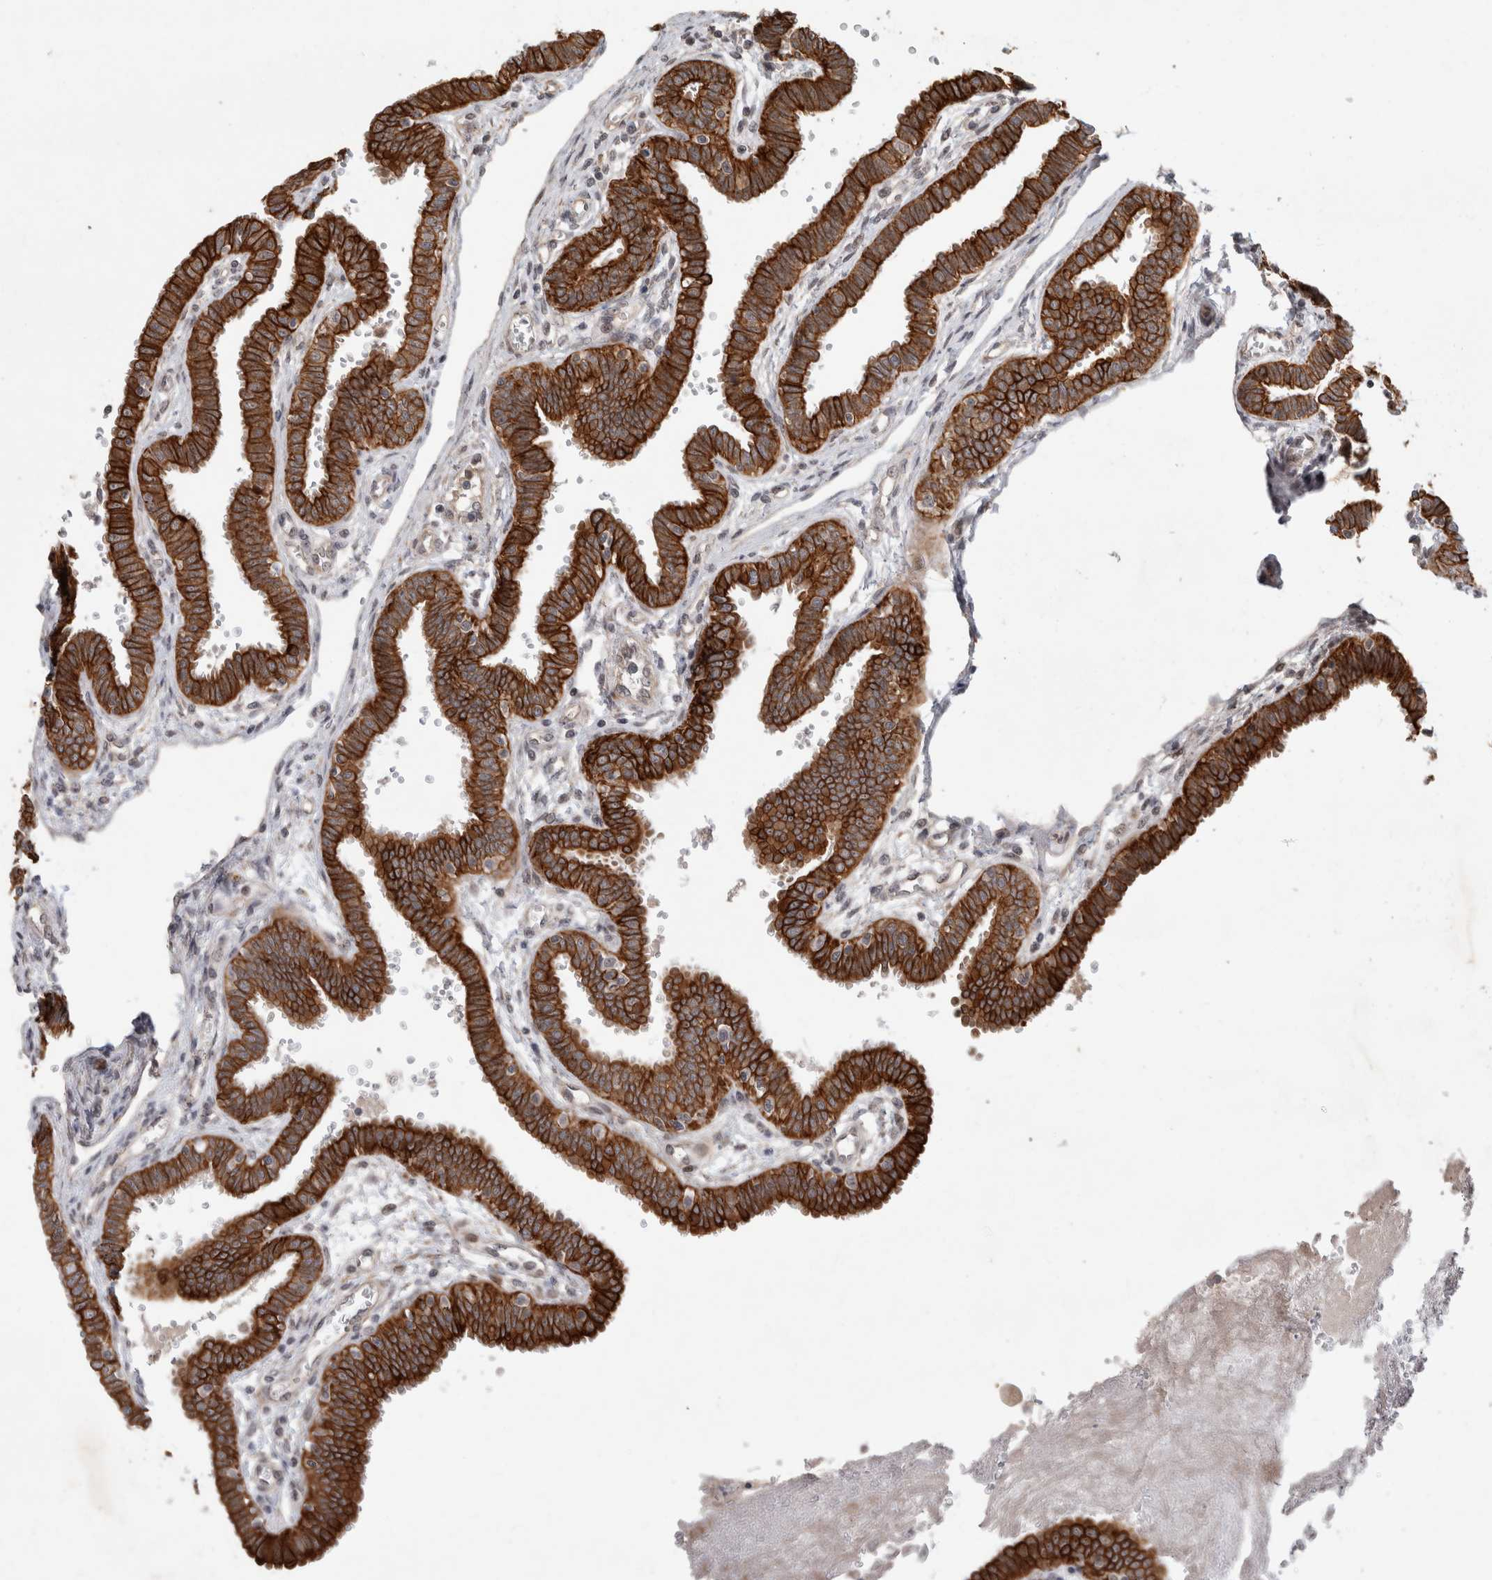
{"staining": {"intensity": "strong", "quantity": ">75%", "location": "cytoplasmic/membranous"}, "tissue": "fallopian tube", "cell_type": "Glandular cells", "image_type": "normal", "snomed": [{"axis": "morphology", "description": "Normal tissue, NOS"}, {"axis": "topography", "description": "Fallopian tube"}], "caption": "Fallopian tube was stained to show a protein in brown. There is high levels of strong cytoplasmic/membranous expression in approximately >75% of glandular cells.", "gene": "CRISPLD1", "patient": {"sex": "female", "age": 32}}